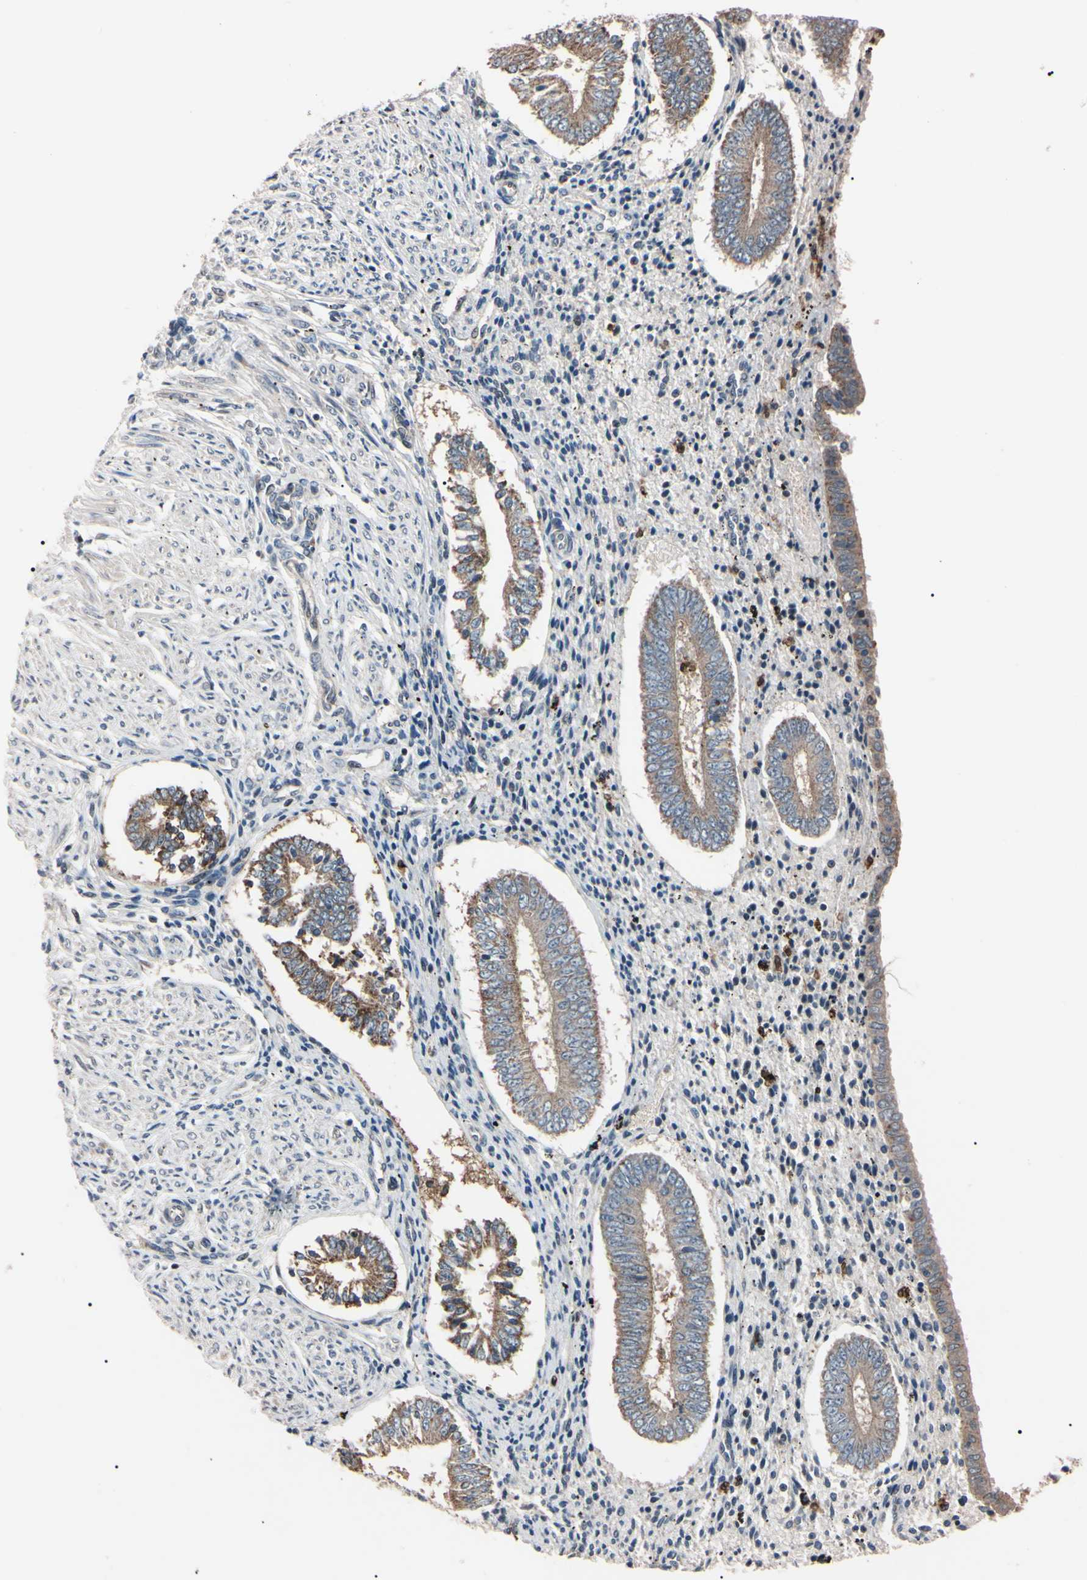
{"staining": {"intensity": "weak", "quantity": ">75%", "location": "cytoplasmic/membranous"}, "tissue": "endometrium", "cell_type": "Cells in endometrial stroma", "image_type": "normal", "snomed": [{"axis": "morphology", "description": "Normal tissue, NOS"}, {"axis": "topography", "description": "Endometrium"}], "caption": "This is a micrograph of IHC staining of benign endometrium, which shows weak positivity in the cytoplasmic/membranous of cells in endometrial stroma.", "gene": "TRAF5", "patient": {"sex": "female", "age": 42}}